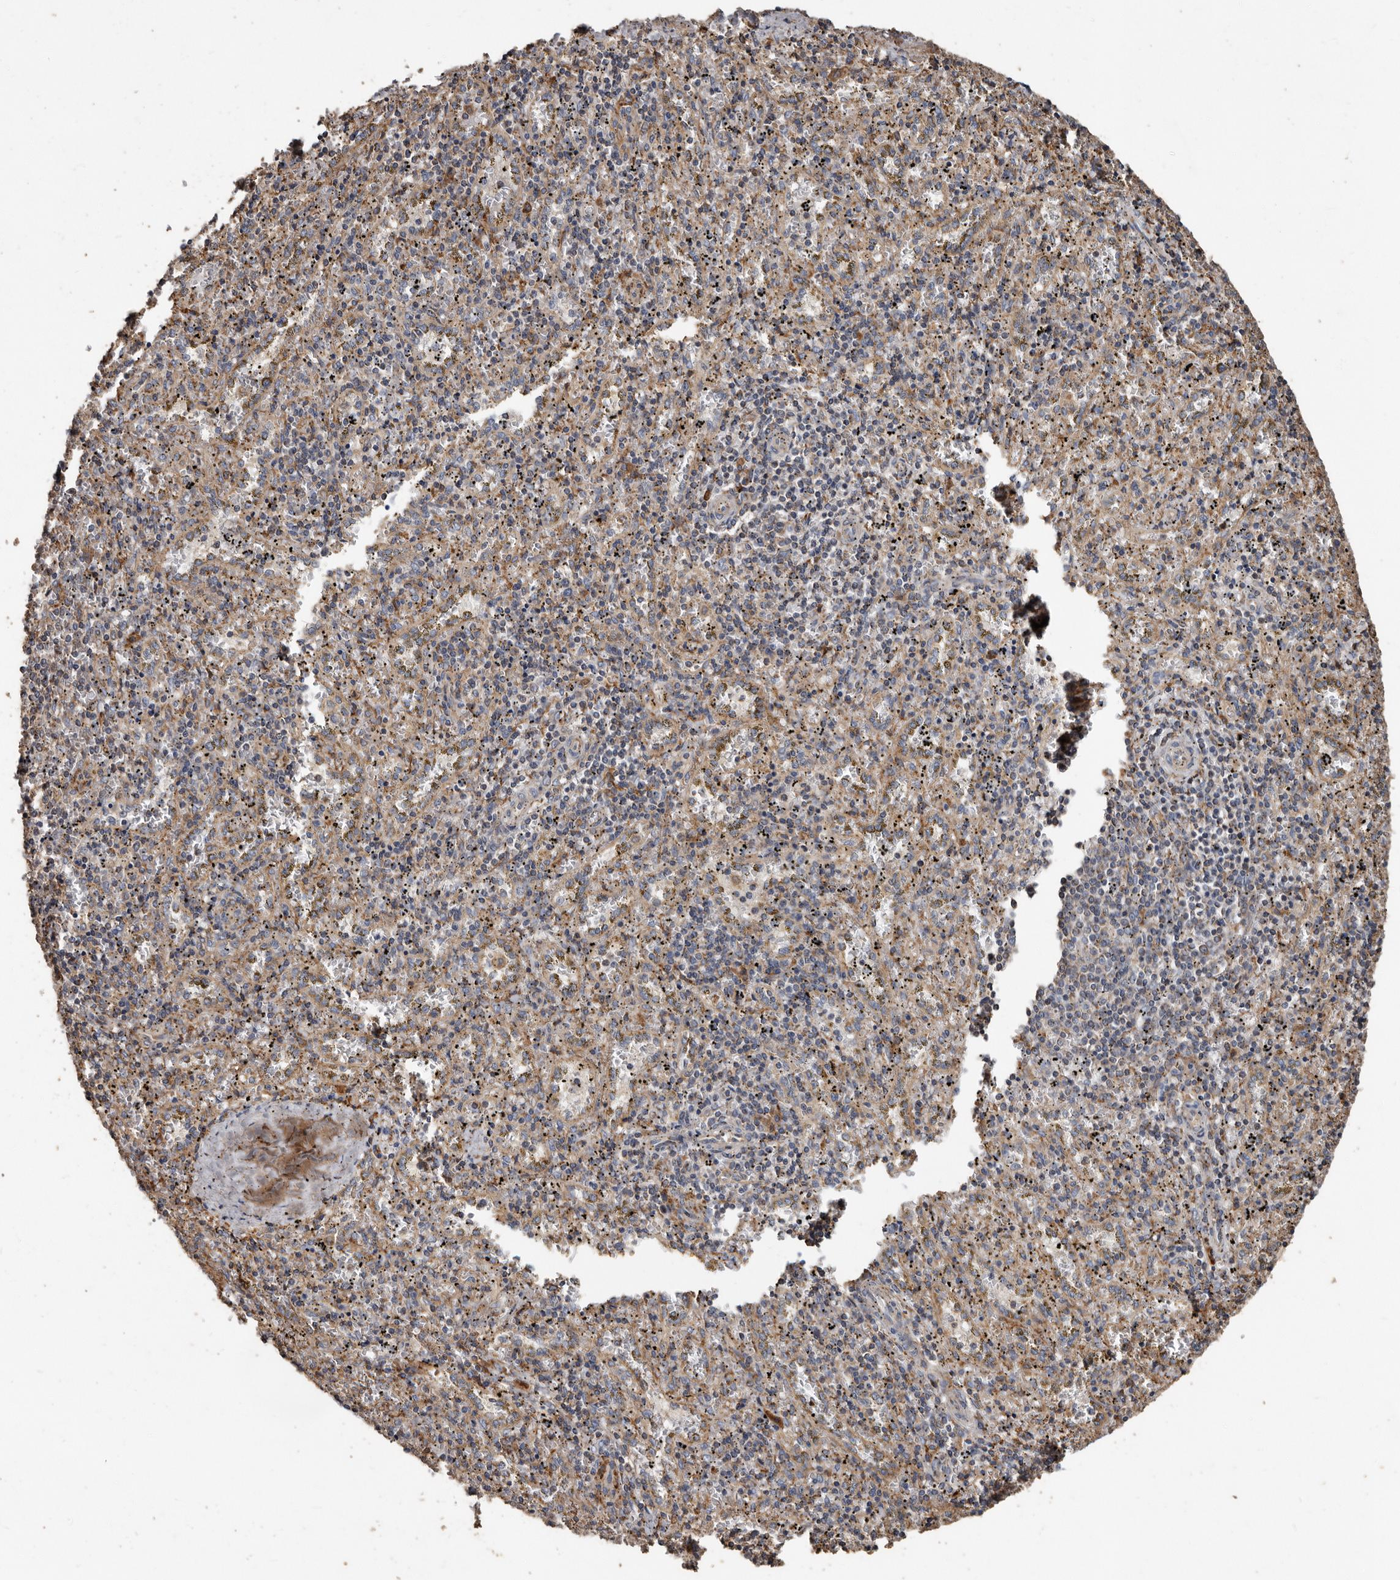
{"staining": {"intensity": "weak", "quantity": "25%-75%", "location": "cytoplasmic/membranous"}, "tissue": "spleen", "cell_type": "Cells in red pulp", "image_type": "normal", "snomed": [{"axis": "morphology", "description": "Normal tissue, NOS"}, {"axis": "topography", "description": "Spleen"}], "caption": "IHC micrograph of unremarkable spleen: spleen stained using IHC shows low levels of weak protein expression localized specifically in the cytoplasmic/membranous of cells in red pulp, appearing as a cytoplasmic/membranous brown color.", "gene": "OSGIN2", "patient": {"sex": "male", "age": 11}}